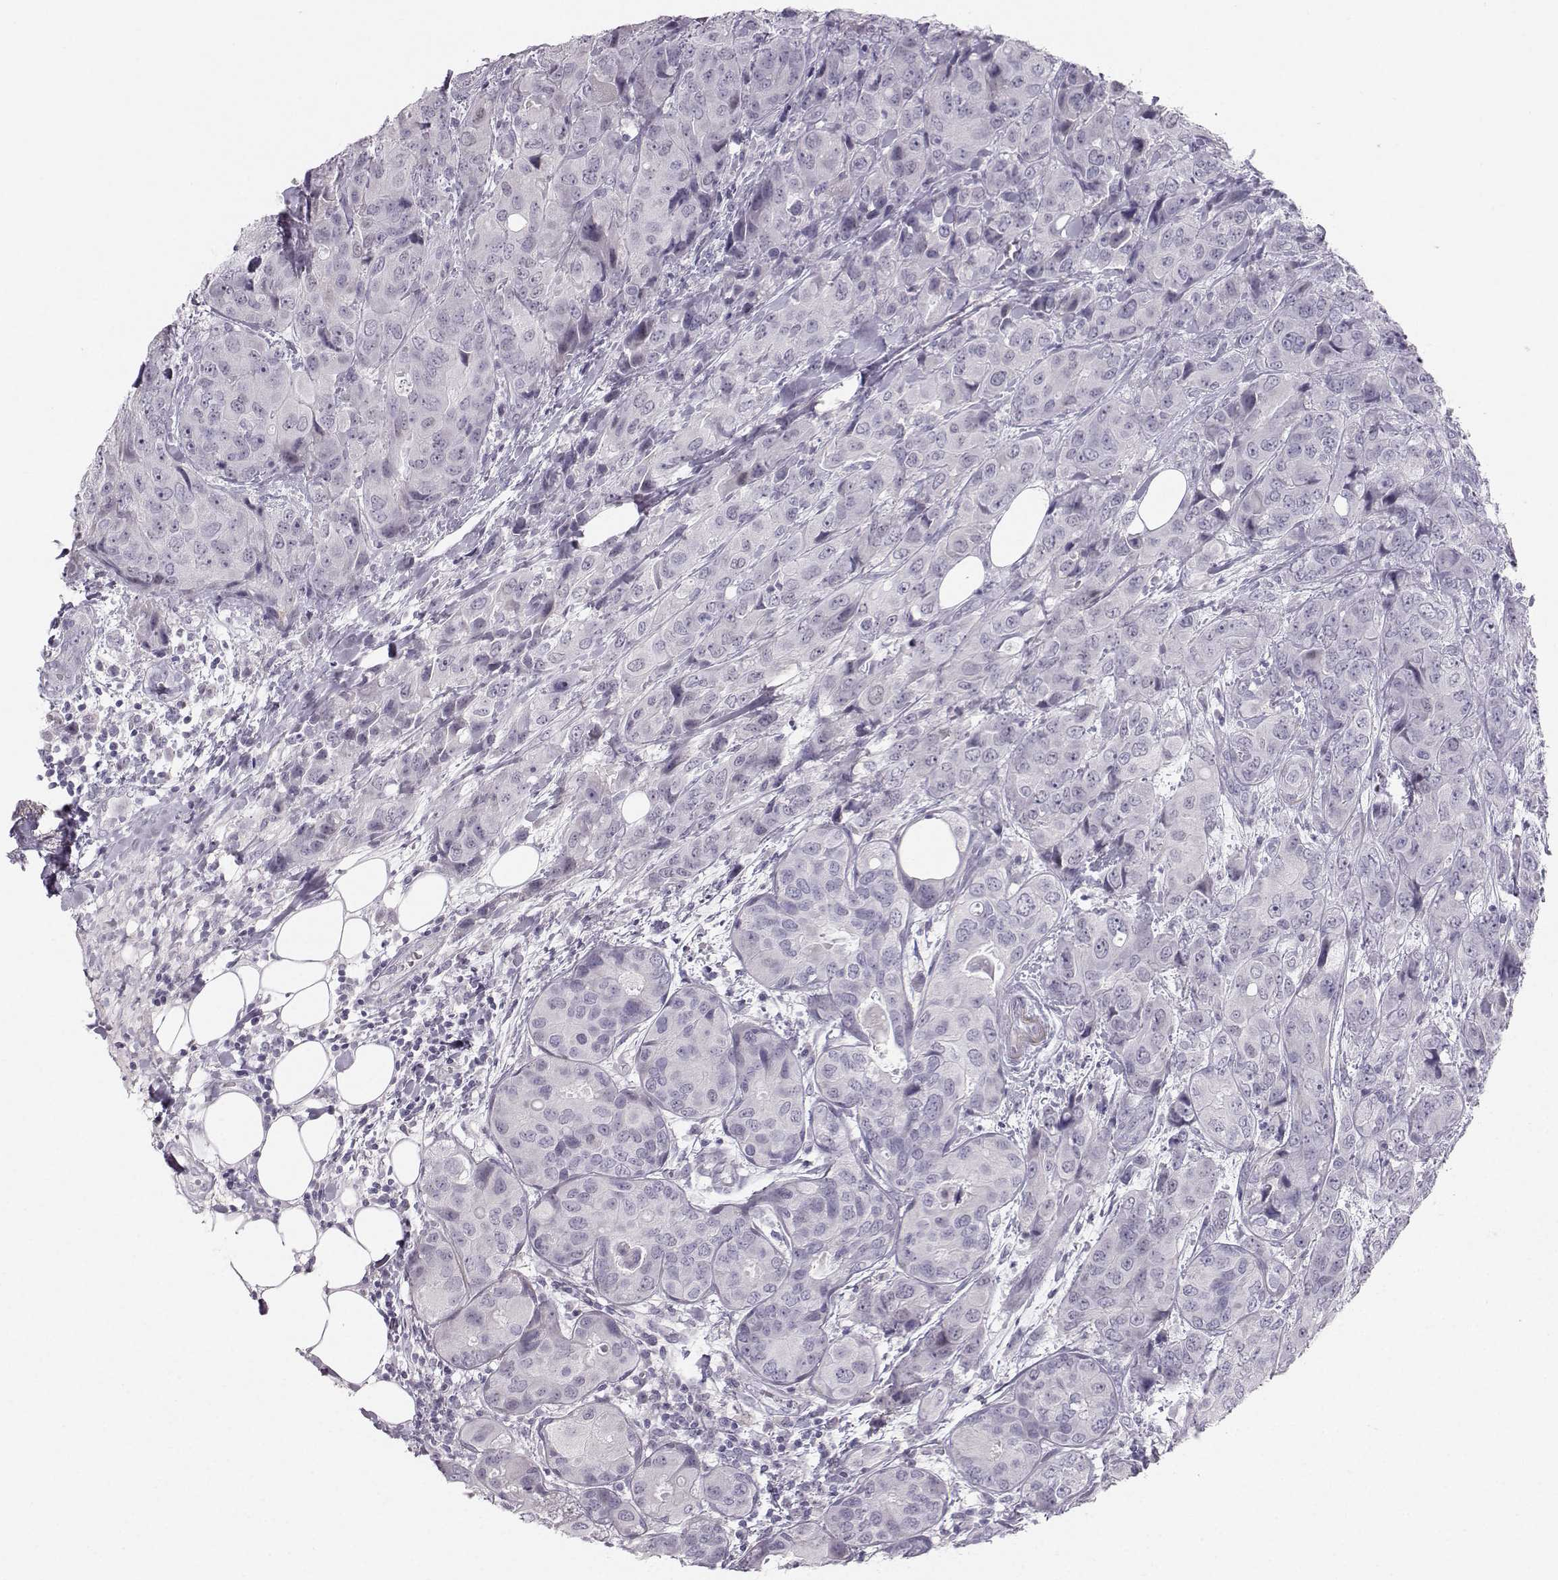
{"staining": {"intensity": "negative", "quantity": "none", "location": "none"}, "tissue": "breast cancer", "cell_type": "Tumor cells", "image_type": "cancer", "snomed": [{"axis": "morphology", "description": "Duct carcinoma"}, {"axis": "topography", "description": "Breast"}], "caption": "A micrograph of breast cancer stained for a protein exhibits no brown staining in tumor cells.", "gene": "CASR", "patient": {"sex": "female", "age": 43}}